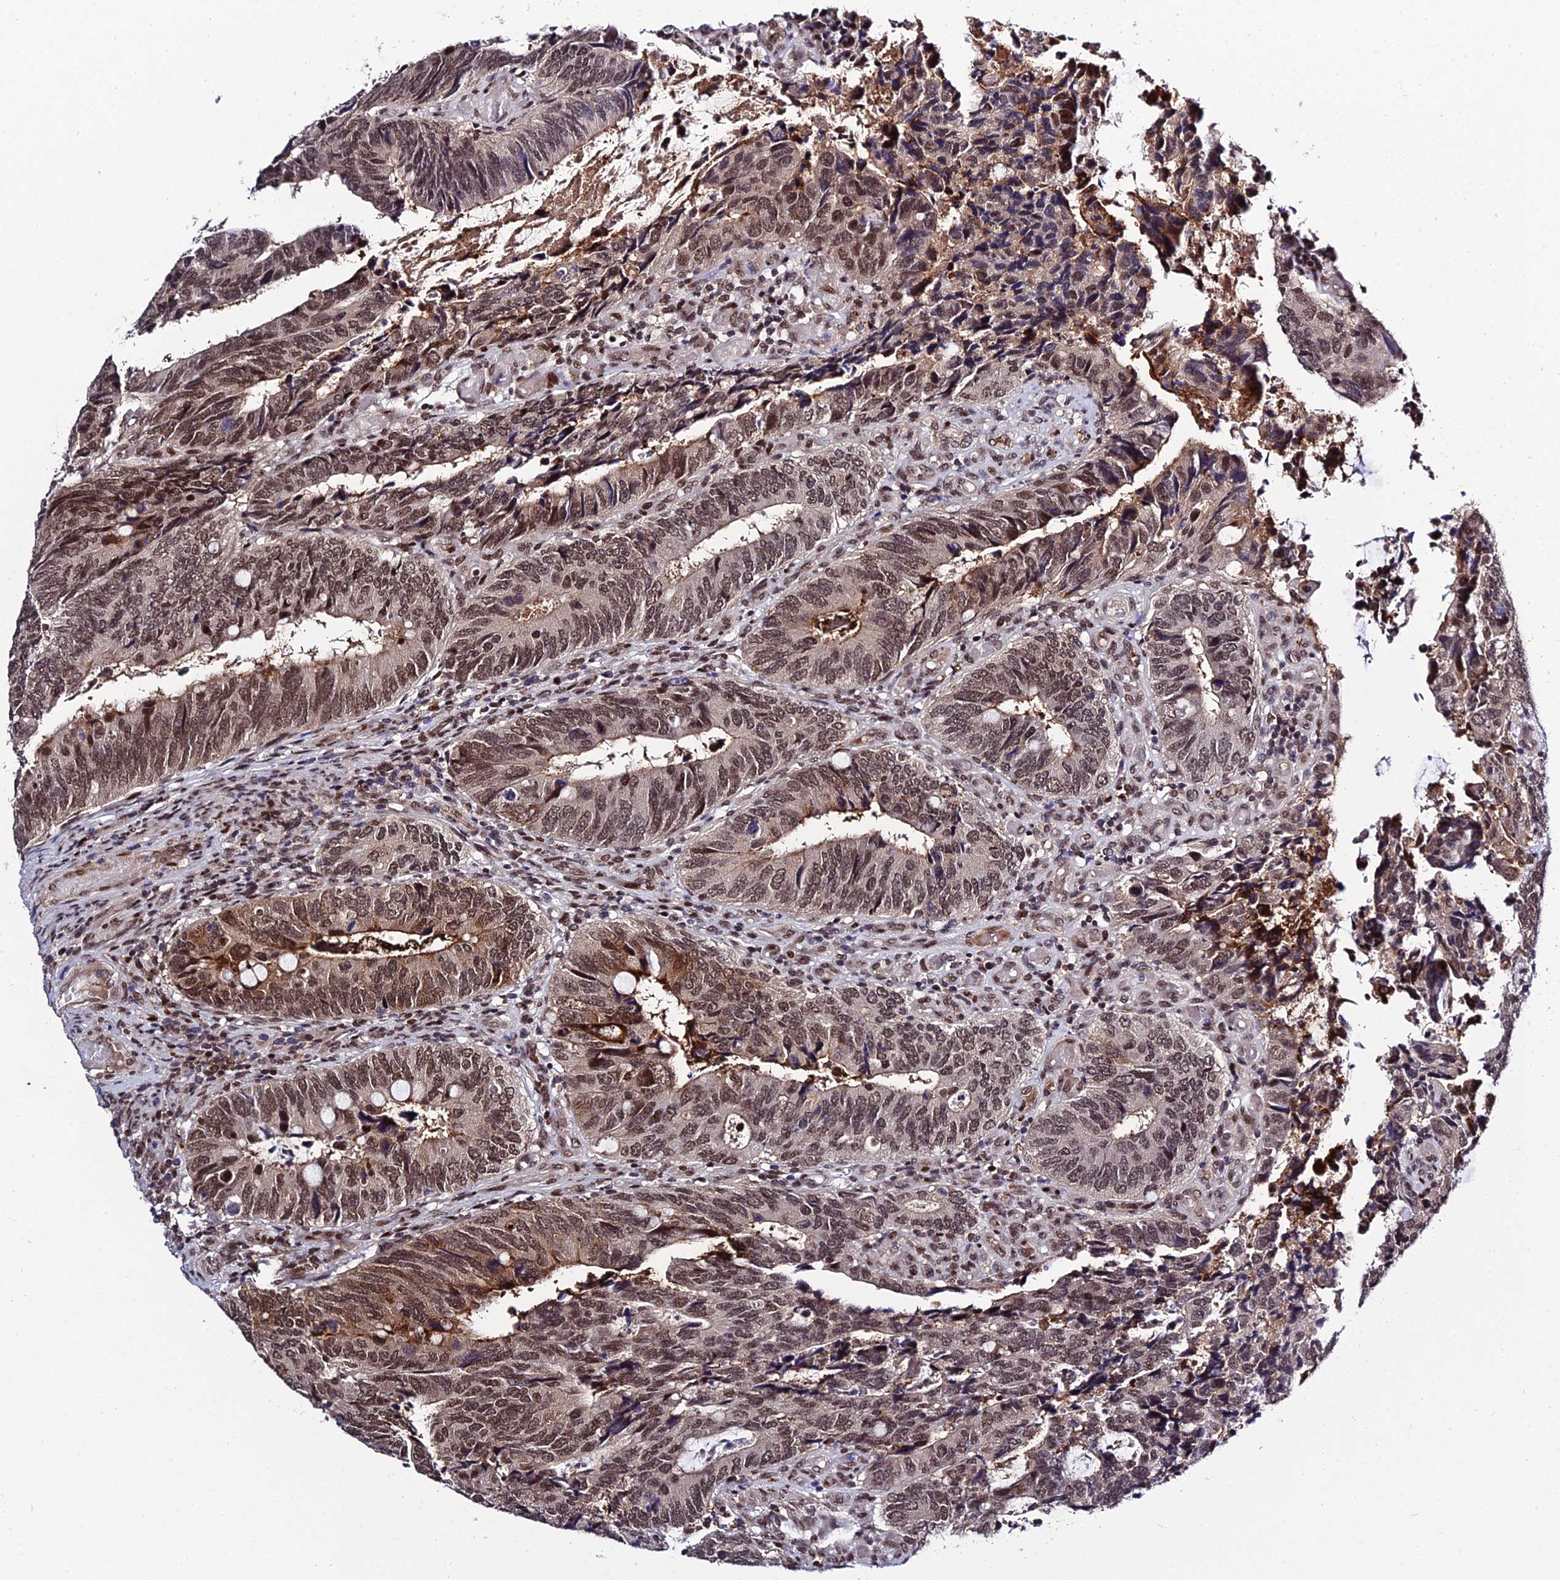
{"staining": {"intensity": "moderate", "quantity": ">75%", "location": "nuclear"}, "tissue": "colorectal cancer", "cell_type": "Tumor cells", "image_type": "cancer", "snomed": [{"axis": "morphology", "description": "Adenocarcinoma, NOS"}, {"axis": "topography", "description": "Colon"}], "caption": "Moderate nuclear positivity for a protein is seen in about >75% of tumor cells of colorectal cancer (adenocarcinoma) using immunohistochemistry.", "gene": "SYT15", "patient": {"sex": "male", "age": 87}}